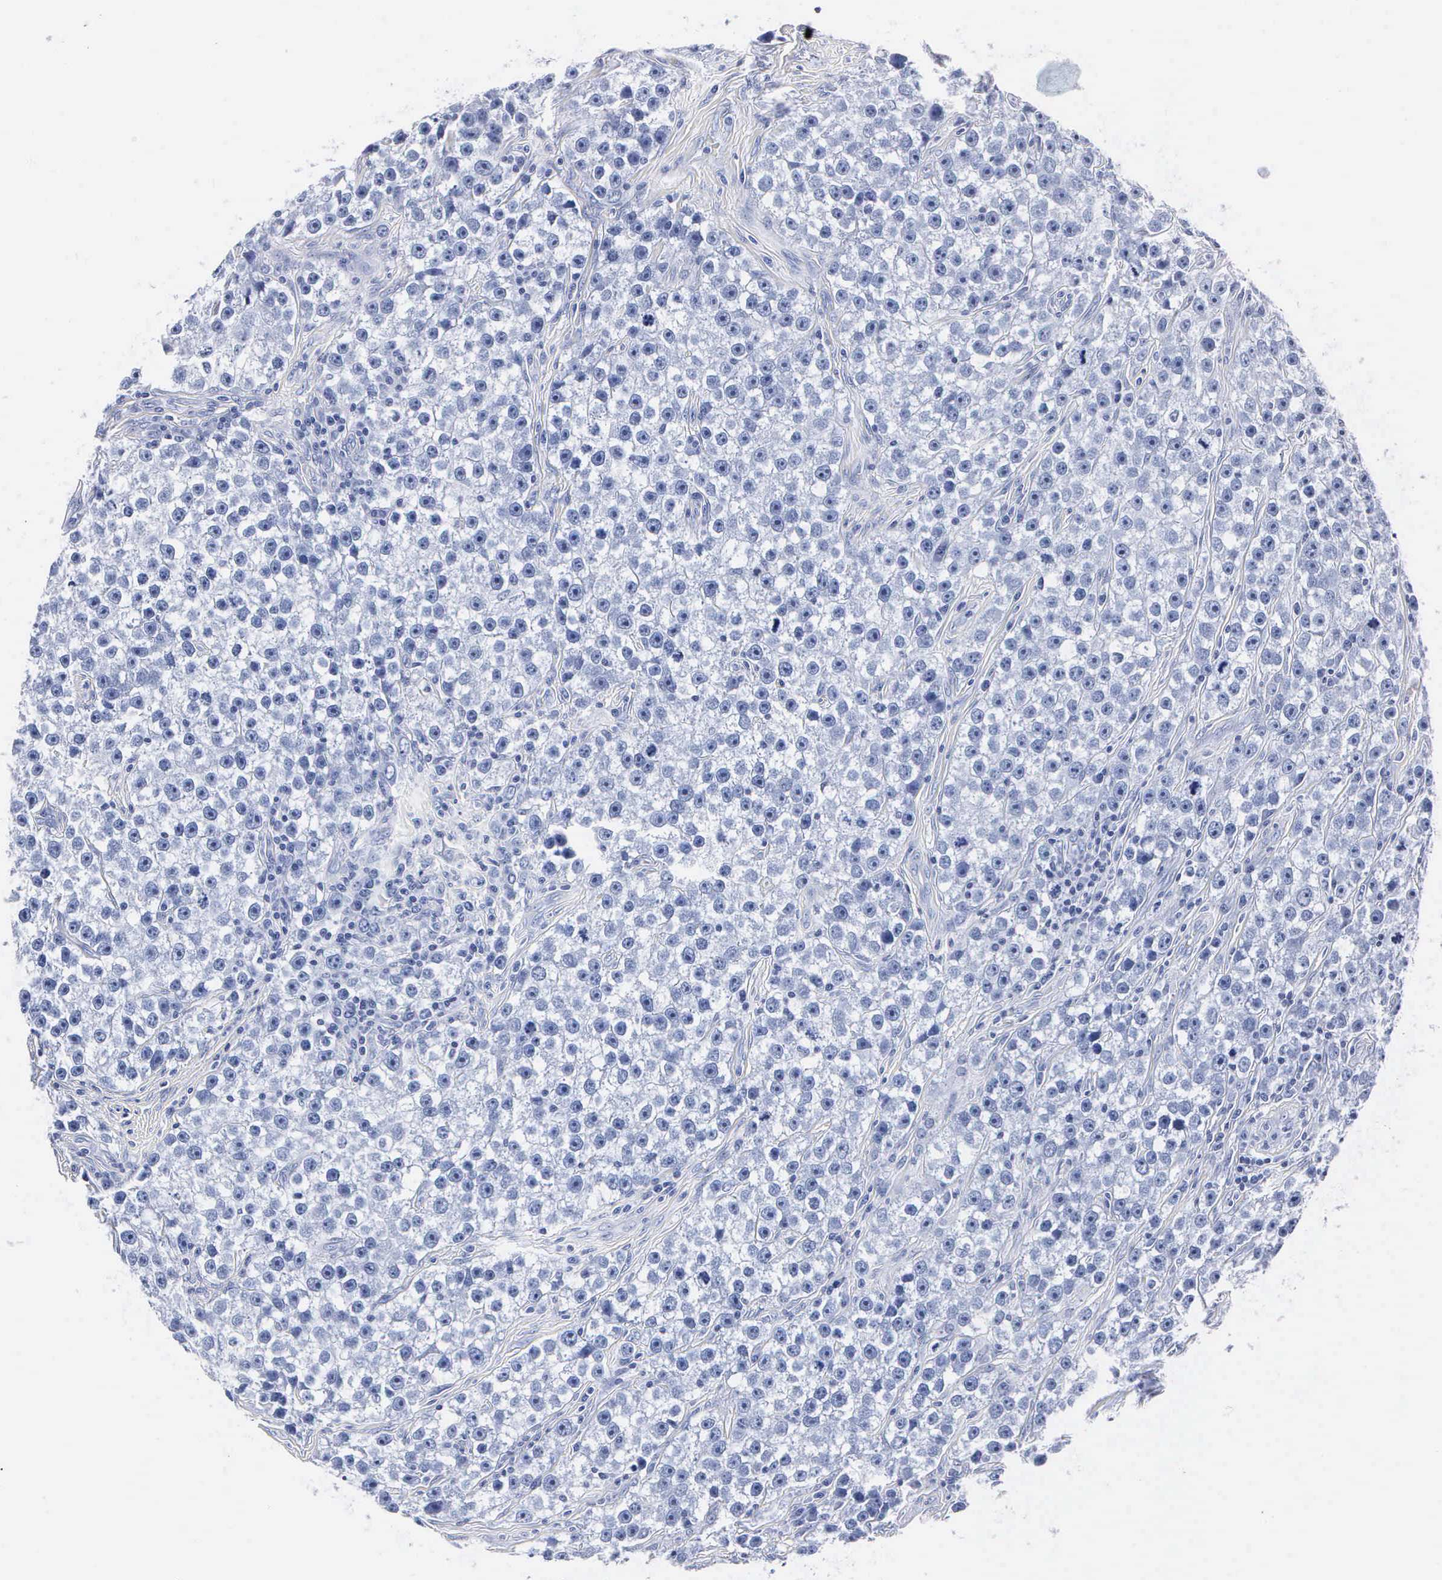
{"staining": {"intensity": "negative", "quantity": "none", "location": "none"}, "tissue": "testis cancer", "cell_type": "Tumor cells", "image_type": "cancer", "snomed": [{"axis": "morphology", "description": "Seminoma, NOS"}, {"axis": "topography", "description": "Testis"}], "caption": "IHC micrograph of seminoma (testis) stained for a protein (brown), which reveals no staining in tumor cells. The staining is performed using DAB (3,3'-diaminobenzidine) brown chromogen with nuclei counter-stained in using hematoxylin.", "gene": "MB", "patient": {"sex": "male", "age": 32}}